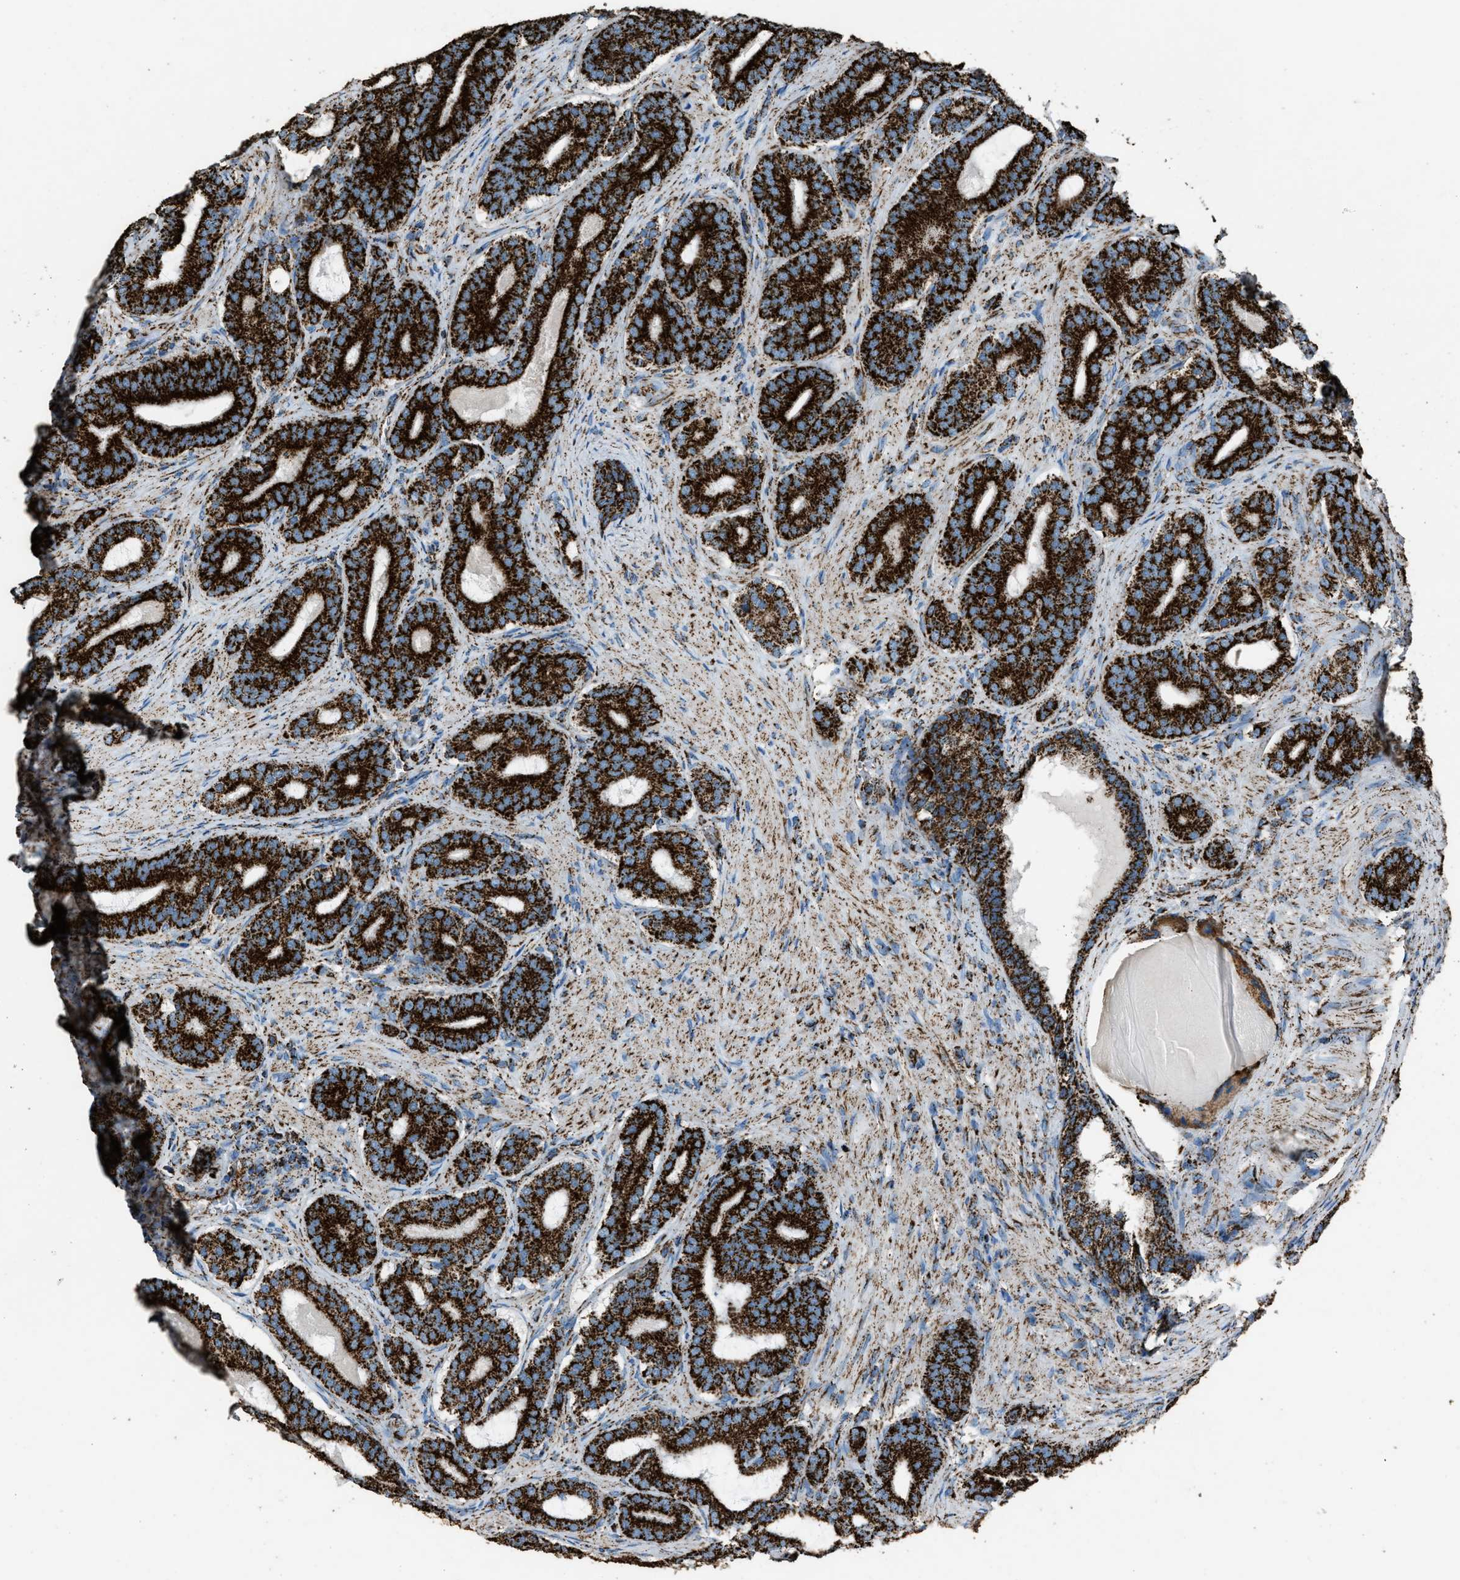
{"staining": {"intensity": "strong", "quantity": ">75%", "location": "cytoplasmic/membranous"}, "tissue": "prostate cancer", "cell_type": "Tumor cells", "image_type": "cancer", "snomed": [{"axis": "morphology", "description": "Adenocarcinoma, High grade"}, {"axis": "topography", "description": "Prostate"}], "caption": "The image reveals immunohistochemical staining of prostate cancer. There is strong cytoplasmic/membranous expression is appreciated in approximately >75% of tumor cells.", "gene": "MDH2", "patient": {"sex": "male", "age": 60}}